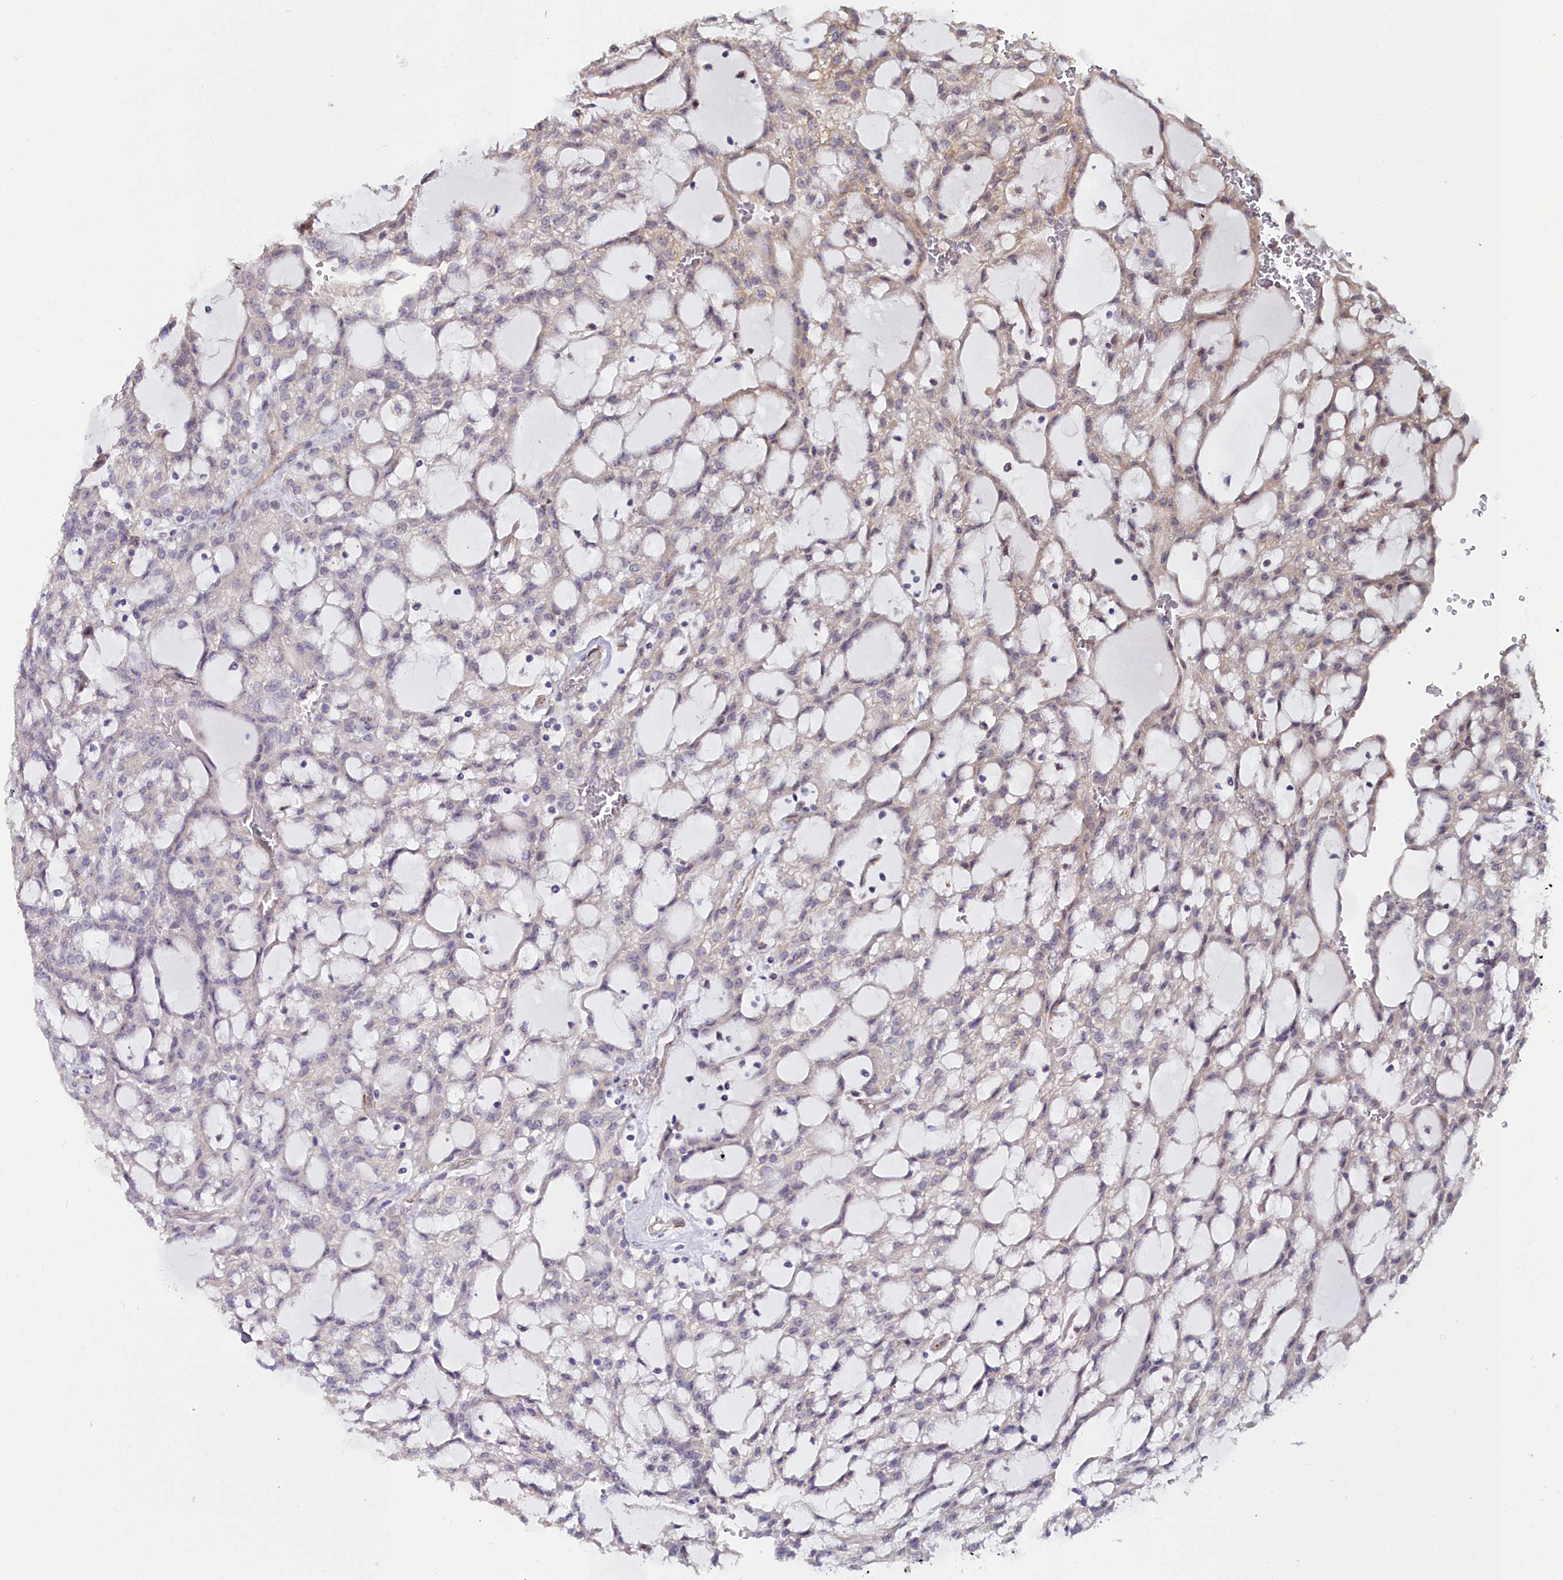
{"staining": {"intensity": "weak", "quantity": "<25%", "location": "cytoplasmic/membranous"}, "tissue": "renal cancer", "cell_type": "Tumor cells", "image_type": "cancer", "snomed": [{"axis": "morphology", "description": "Adenocarcinoma, NOS"}, {"axis": "topography", "description": "Kidney"}], "caption": "Immunohistochemistry (IHC) of human renal adenocarcinoma demonstrates no staining in tumor cells. Brightfield microscopy of immunohistochemistry stained with DAB (3,3'-diaminobenzidine) (brown) and hematoxylin (blue), captured at high magnification.", "gene": "C4orf19", "patient": {"sex": "male", "age": 63}}